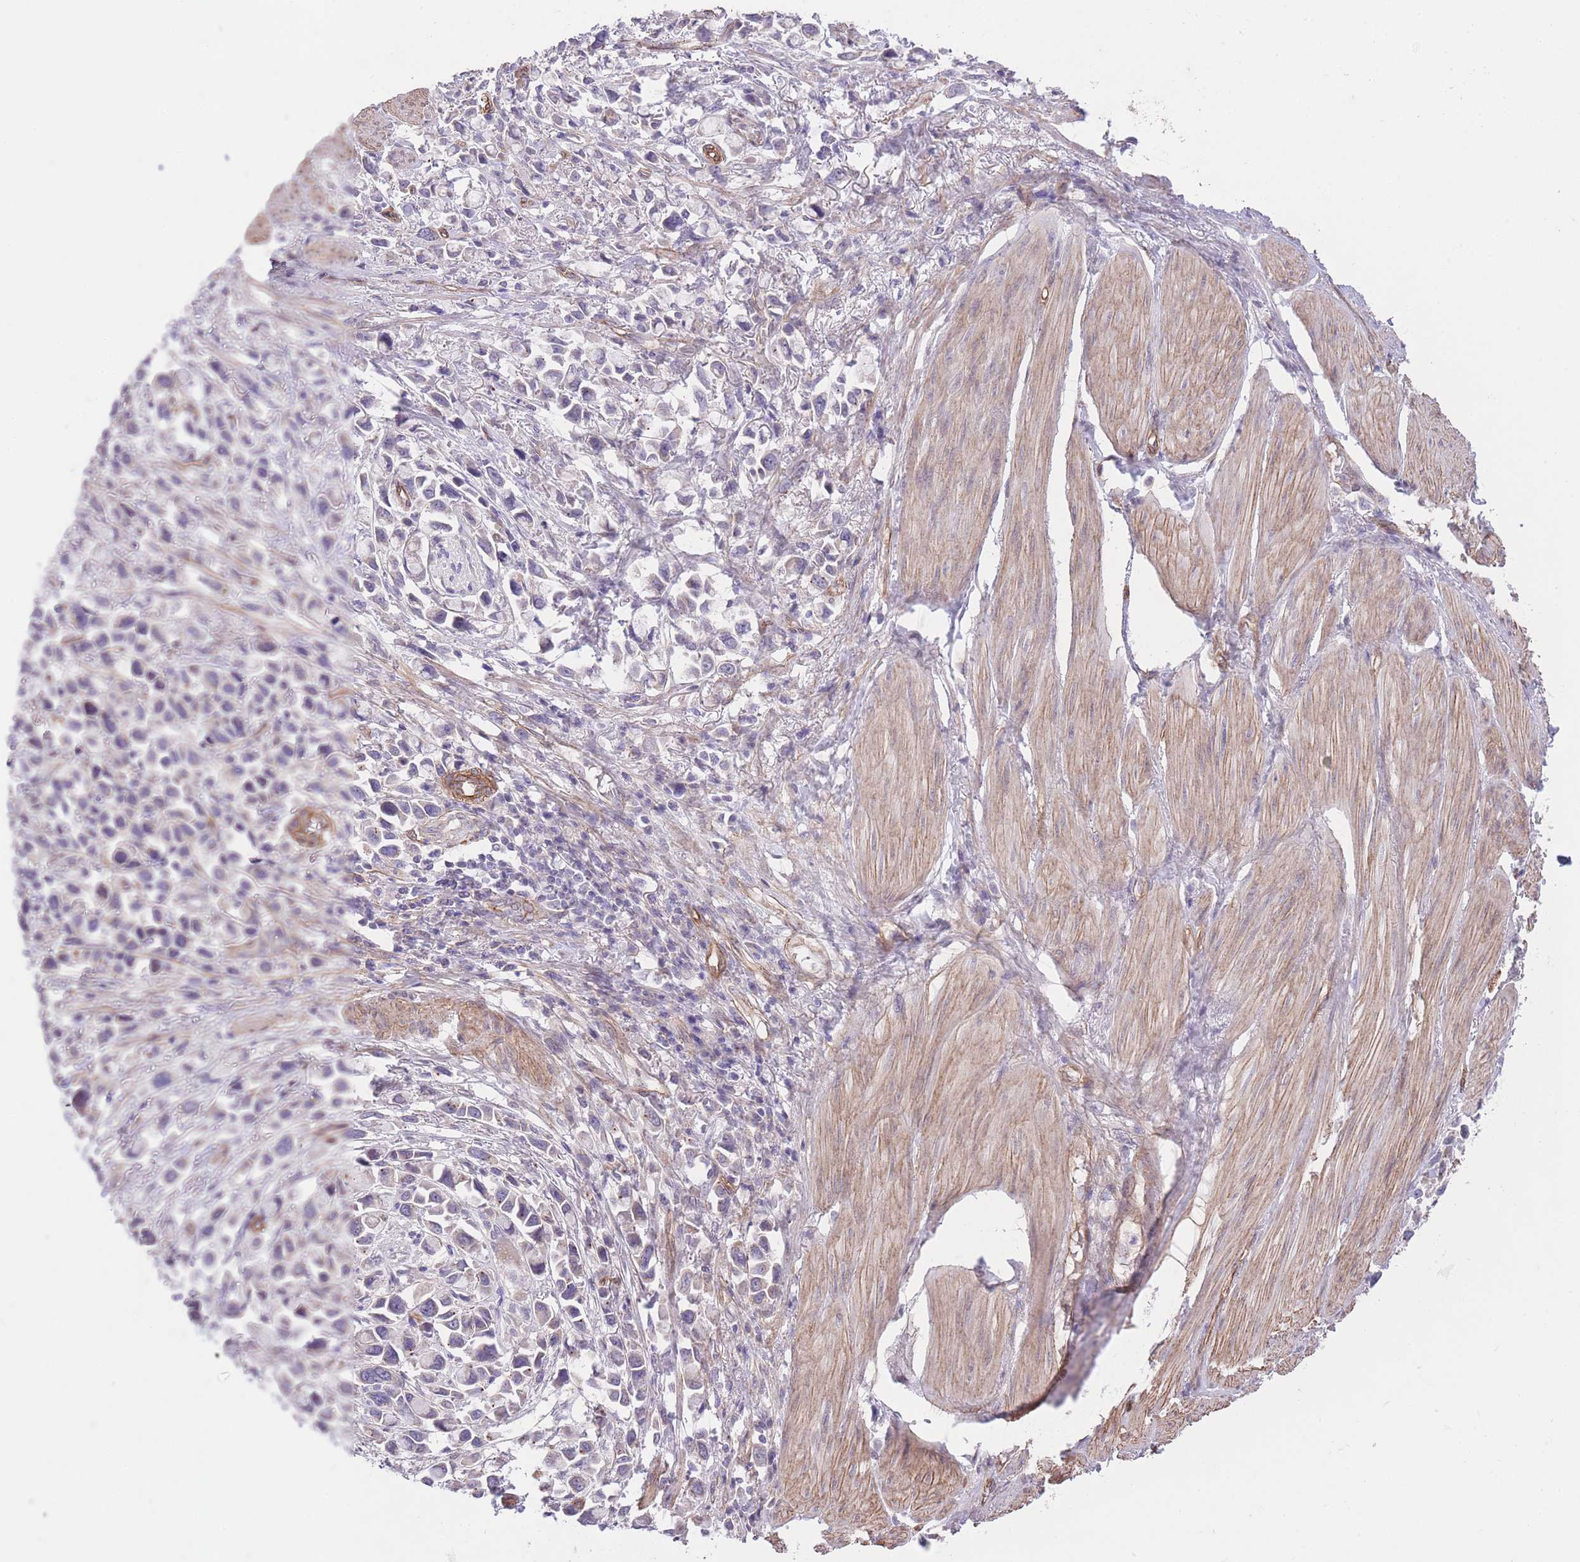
{"staining": {"intensity": "negative", "quantity": "none", "location": "none"}, "tissue": "stomach cancer", "cell_type": "Tumor cells", "image_type": "cancer", "snomed": [{"axis": "morphology", "description": "Adenocarcinoma, NOS"}, {"axis": "topography", "description": "Stomach"}], "caption": "Adenocarcinoma (stomach) stained for a protein using immunohistochemistry displays no staining tumor cells.", "gene": "QTRT1", "patient": {"sex": "female", "age": 81}}